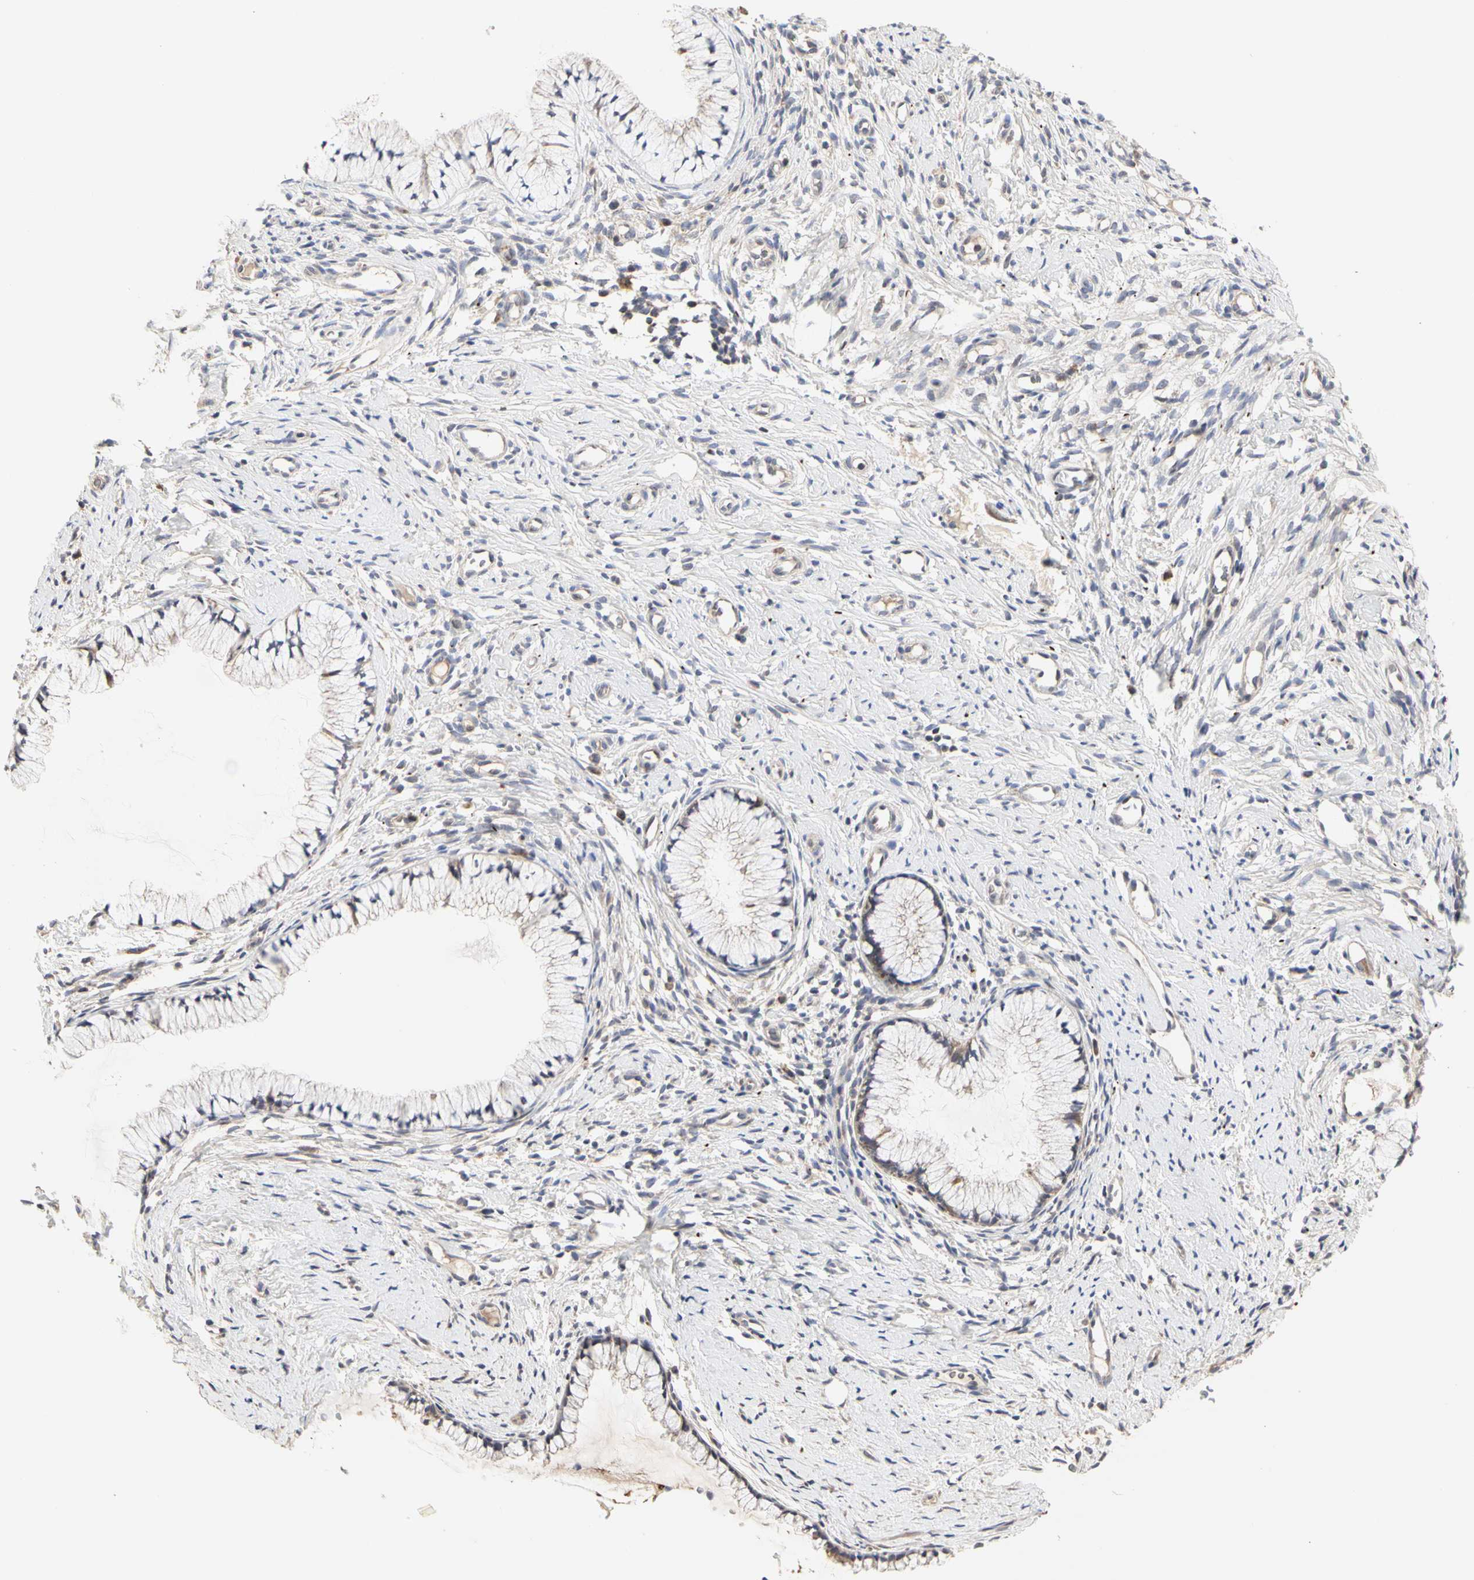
{"staining": {"intensity": "negative", "quantity": "none", "location": "none"}, "tissue": "cervix", "cell_type": "Glandular cells", "image_type": "normal", "snomed": [{"axis": "morphology", "description": "Normal tissue, NOS"}, {"axis": "topography", "description": "Cervix"}], "caption": "Glandular cells show no significant protein positivity in unremarkable cervix. Nuclei are stained in blue.", "gene": "TSKU", "patient": {"sex": "female", "age": 82}}